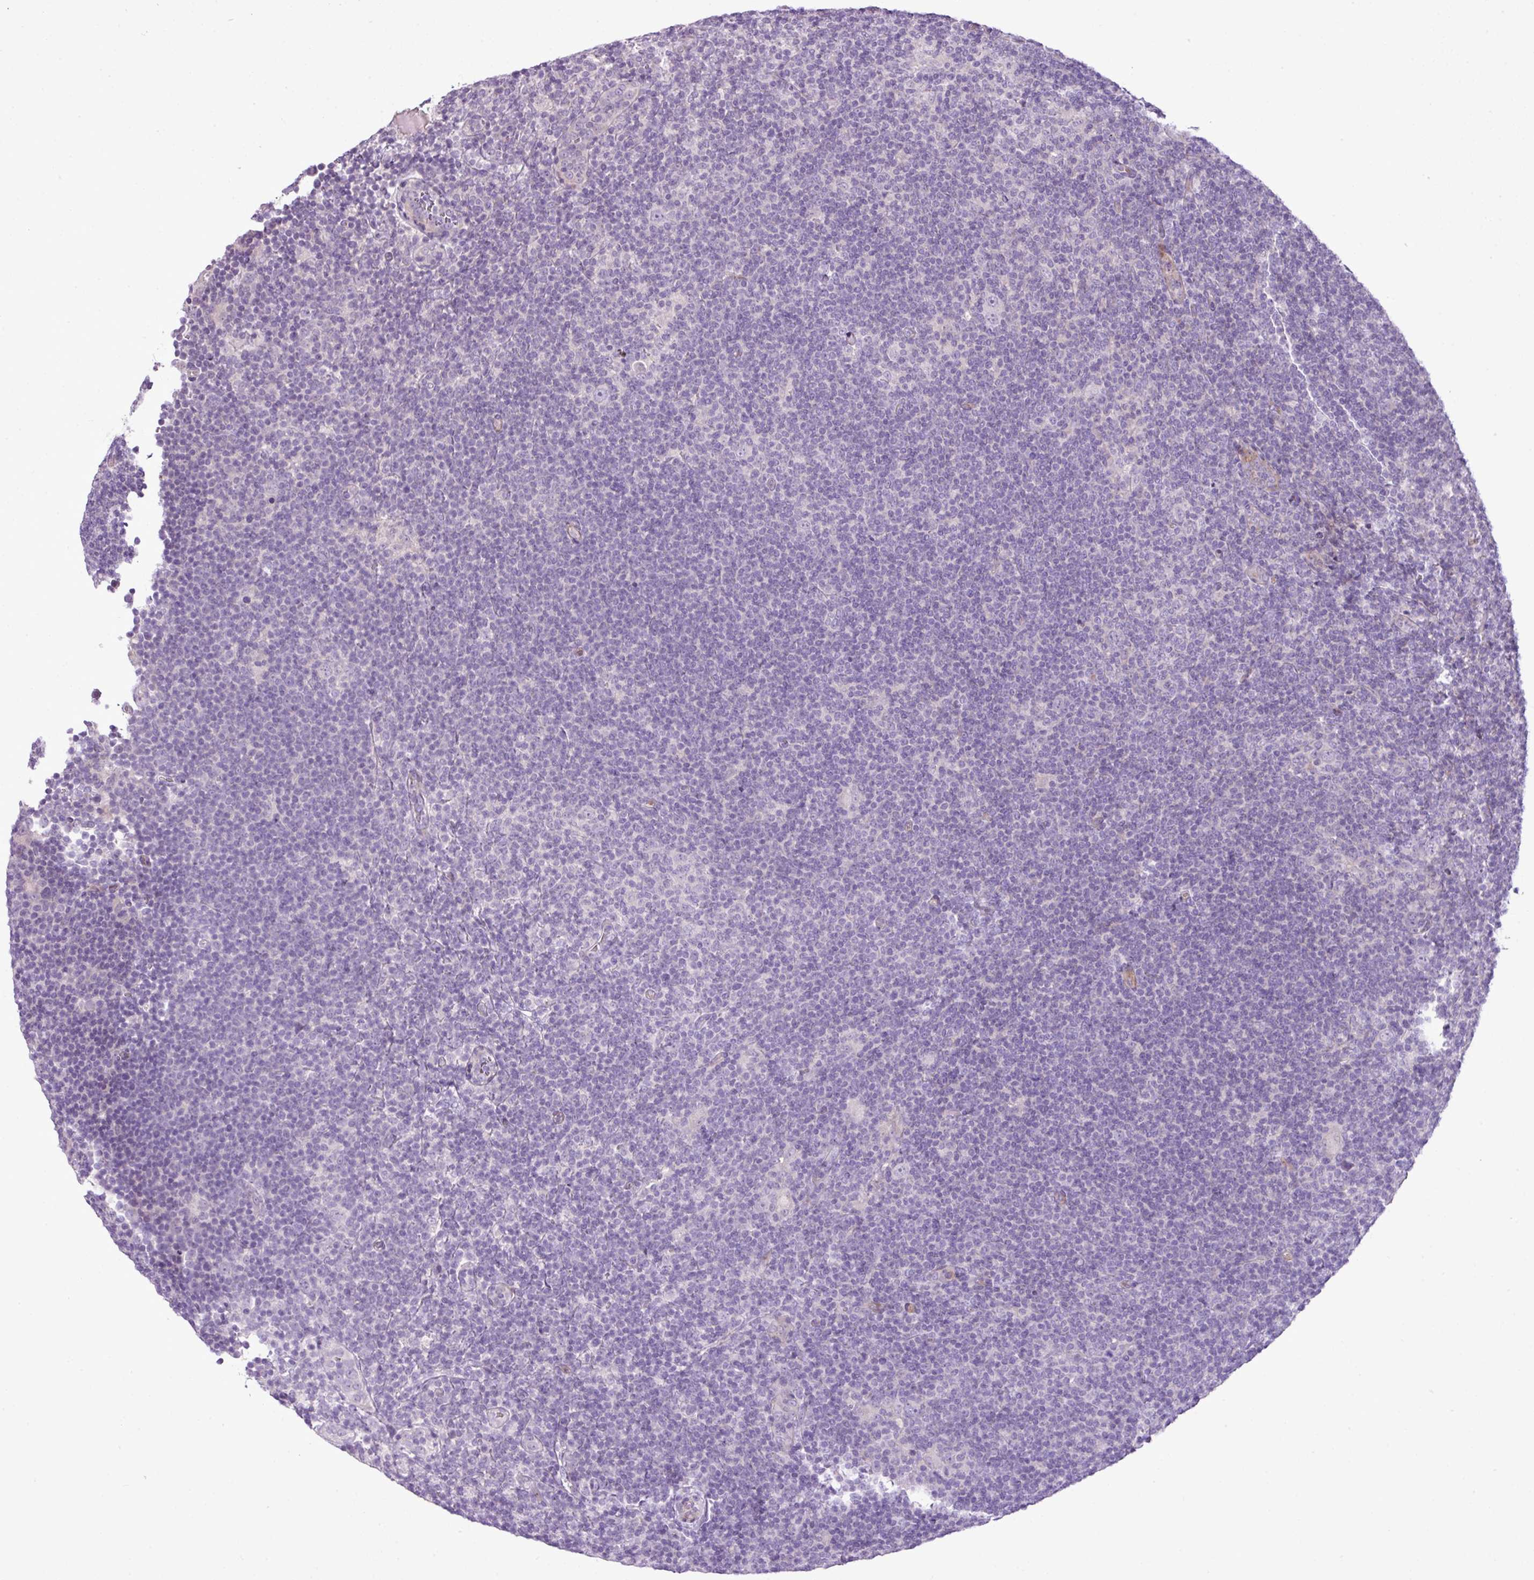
{"staining": {"intensity": "negative", "quantity": "none", "location": "none"}, "tissue": "lymphoma", "cell_type": "Tumor cells", "image_type": "cancer", "snomed": [{"axis": "morphology", "description": "Hodgkin's disease, NOS"}, {"axis": "topography", "description": "Lymph node"}], "caption": "Lymphoma stained for a protein using IHC demonstrates no staining tumor cells.", "gene": "DNAJB13", "patient": {"sex": "female", "age": 57}}